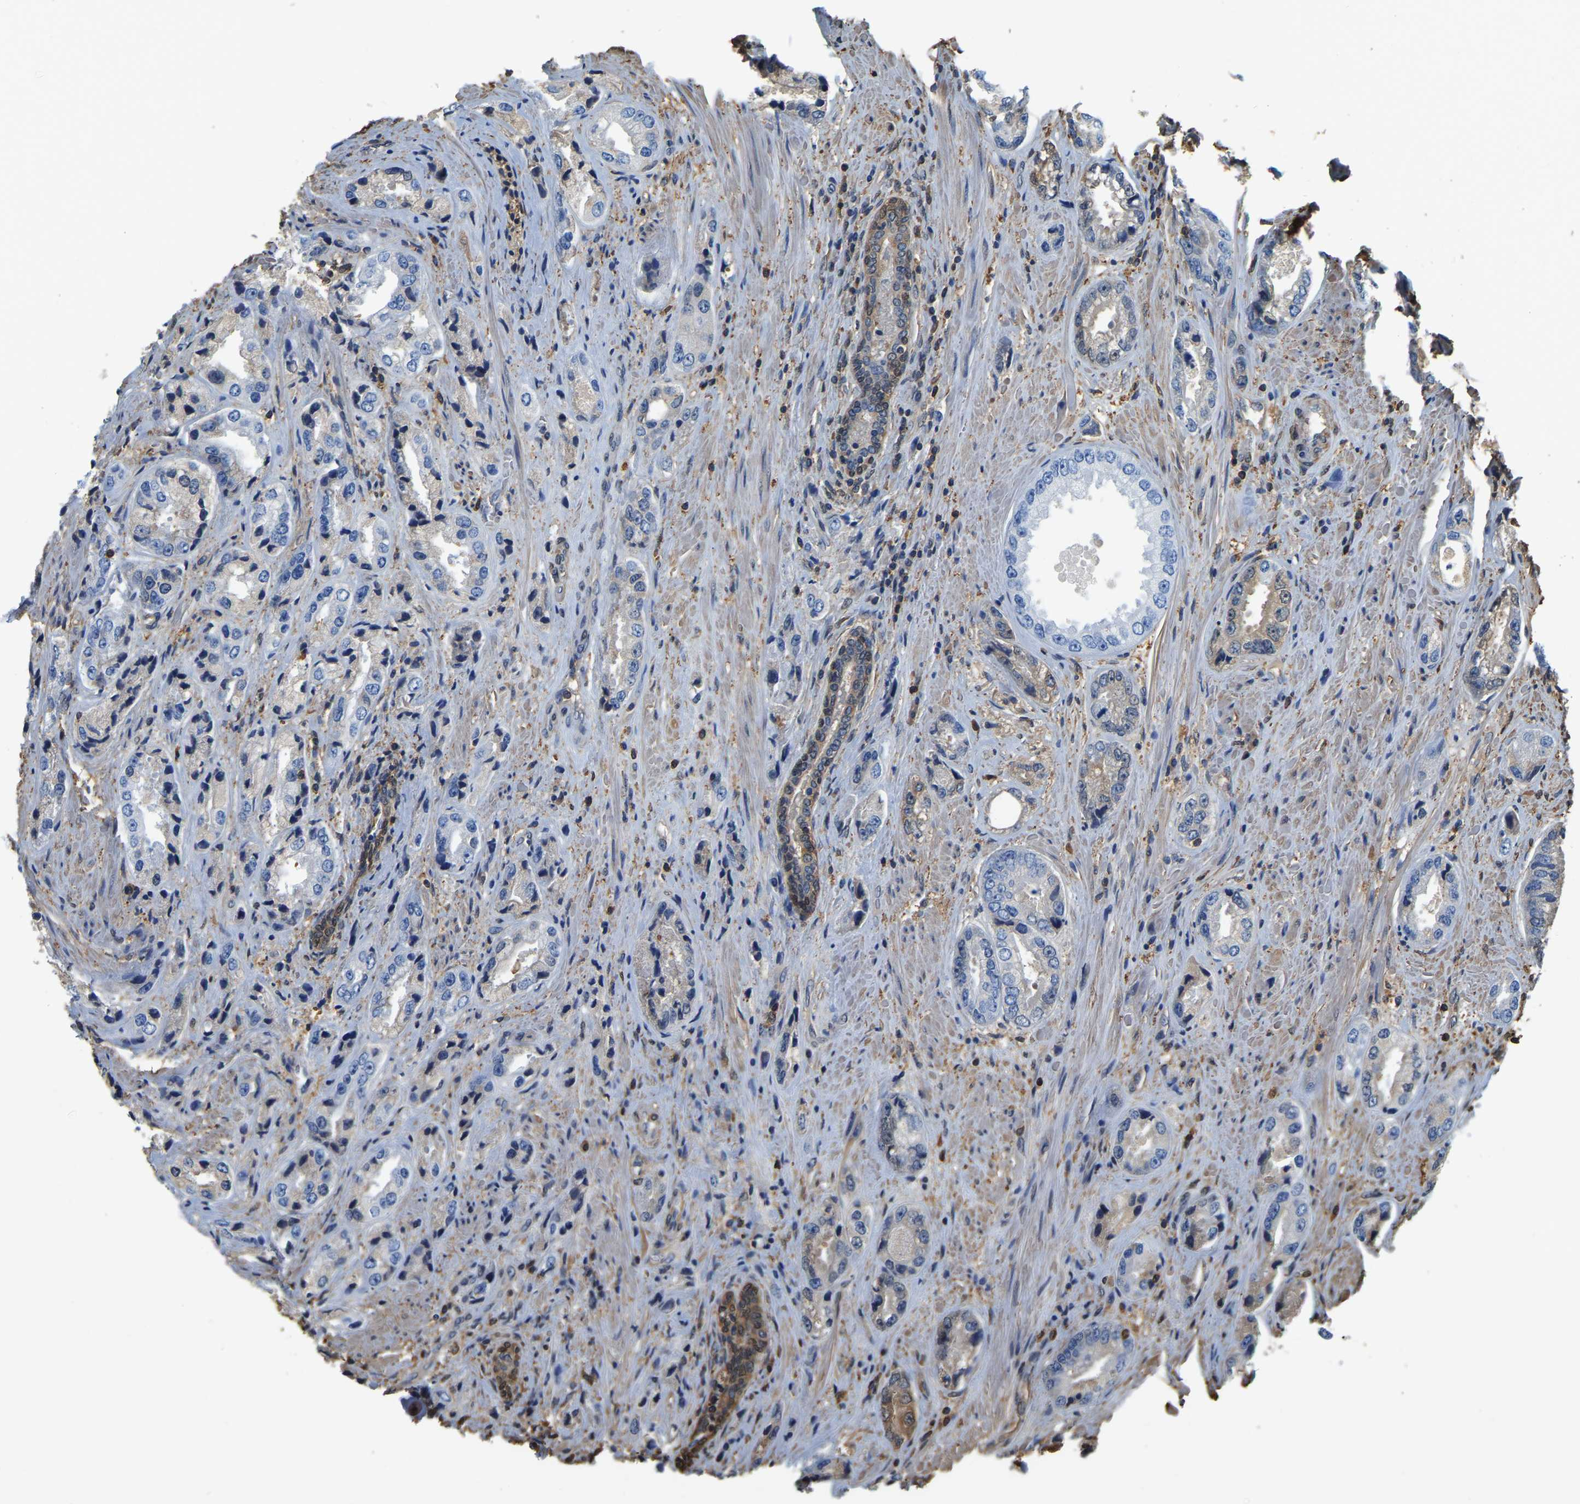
{"staining": {"intensity": "negative", "quantity": "none", "location": "none"}, "tissue": "prostate cancer", "cell_type": "Tumor cells", "image_type": "cancer", "snomed": [{"axis": "morphology", "description": "Adenocarcinoma, High grade"}, {"axis": "topography", "description": "Prostate"}], "caption": "Tumor cells are negative for protein expression in human adenocarcinoma (high-grade) (prostate).", "gene": "LDHB", "patient": {"sex": "male", "age": 61}}